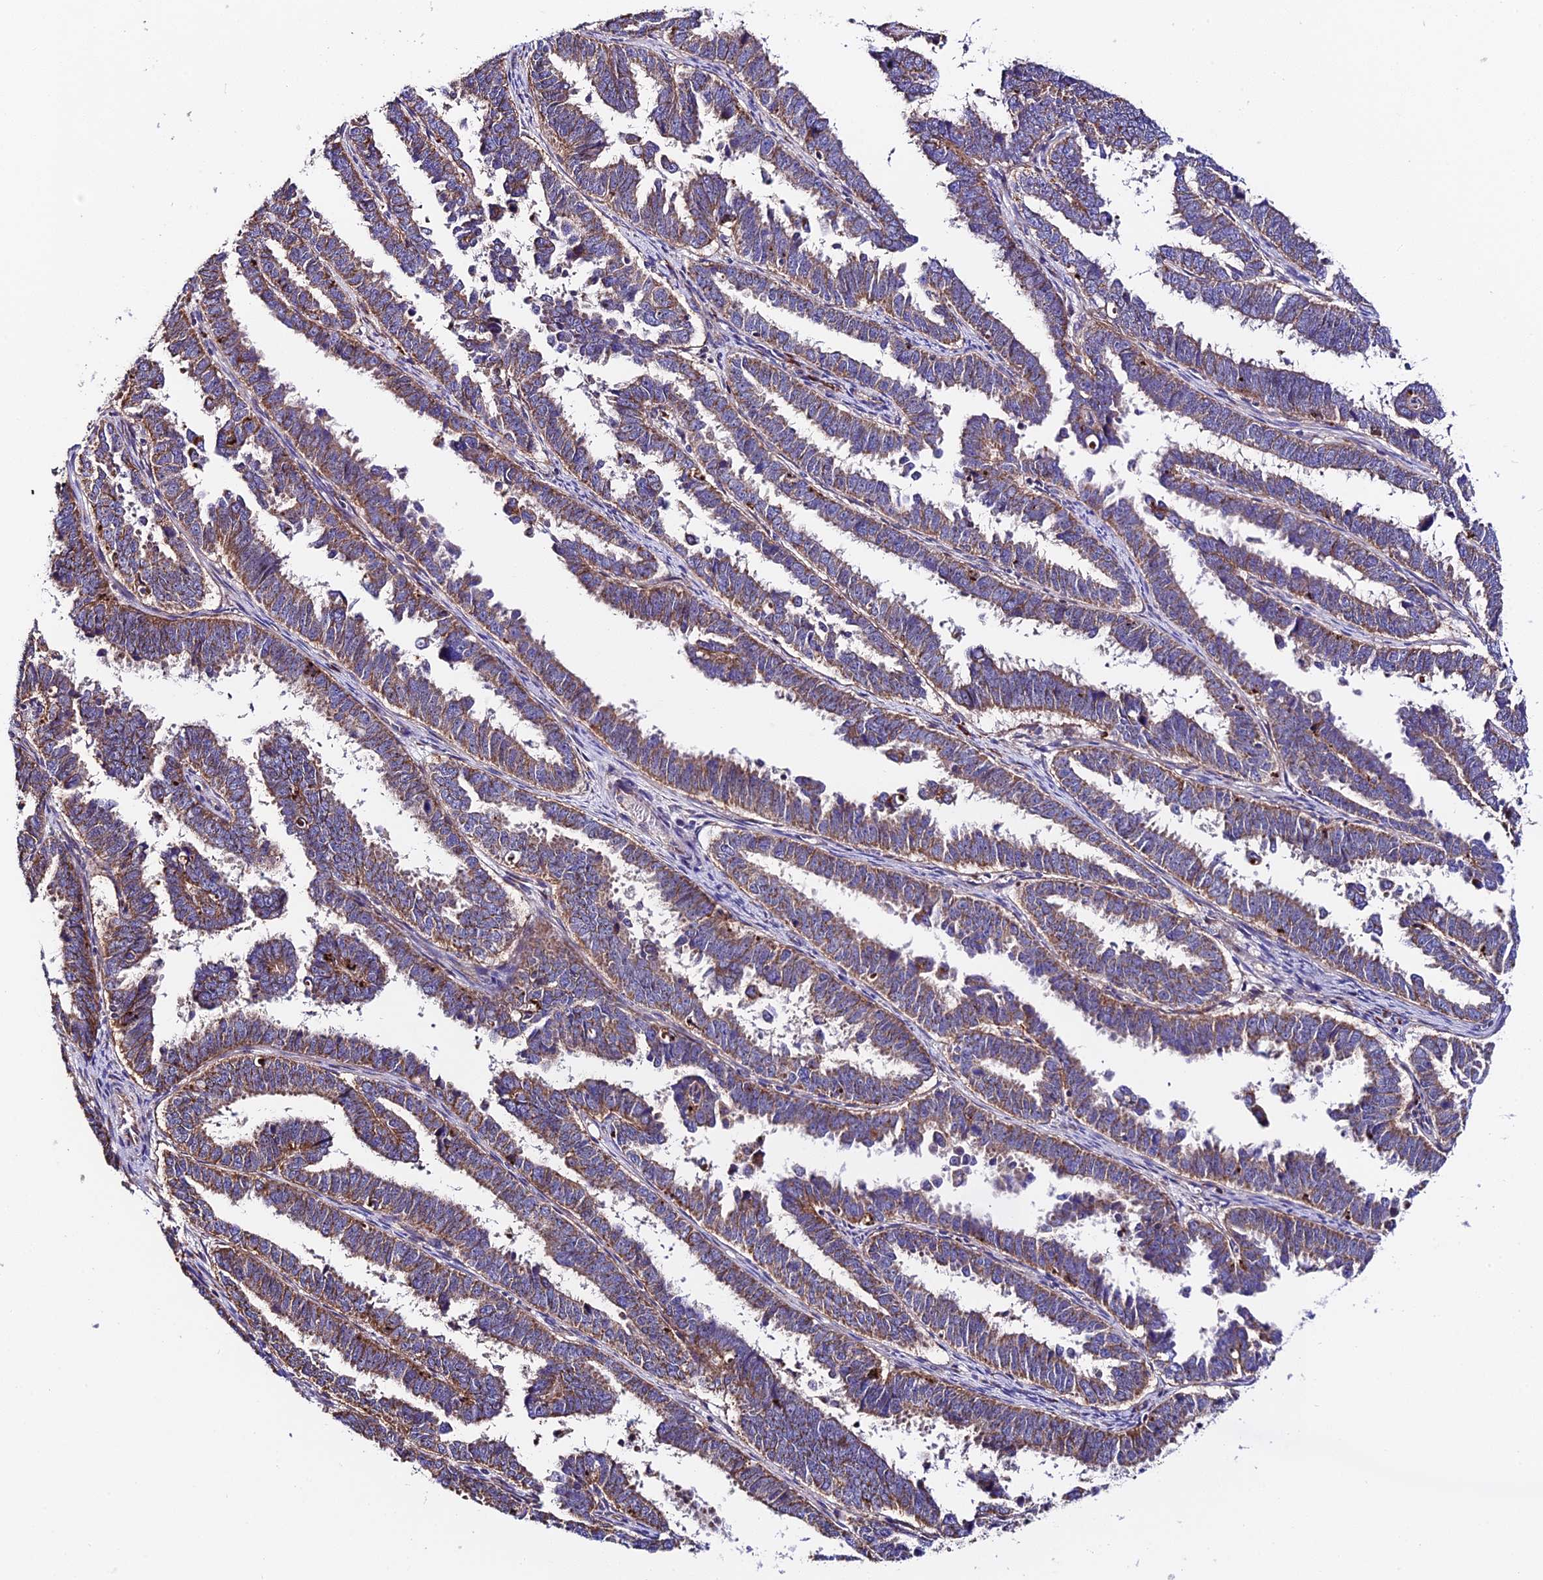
{"staining": {"intensity": "moderate", "quantity": ">75%", "location": "cytoplasmic/membranous"}, "tissue": "endometrial cancer", "cell_type": "Tumor cells", "image_type": "cancer", "snomed": [{"axis": "morphology", "description": "Adenocarcinoma, NOS"}, {"axis": "topography", "description": "Endometrium"}], "caption": "Endometrial cancer (adenocarcinoma) stained with a brown dye demonstrates moderate cytoplasmic/membranous positive expression in about >75% of tumor cells.", "gene": "VPS13C", "patient": {"sex": "female", "age": 75}}